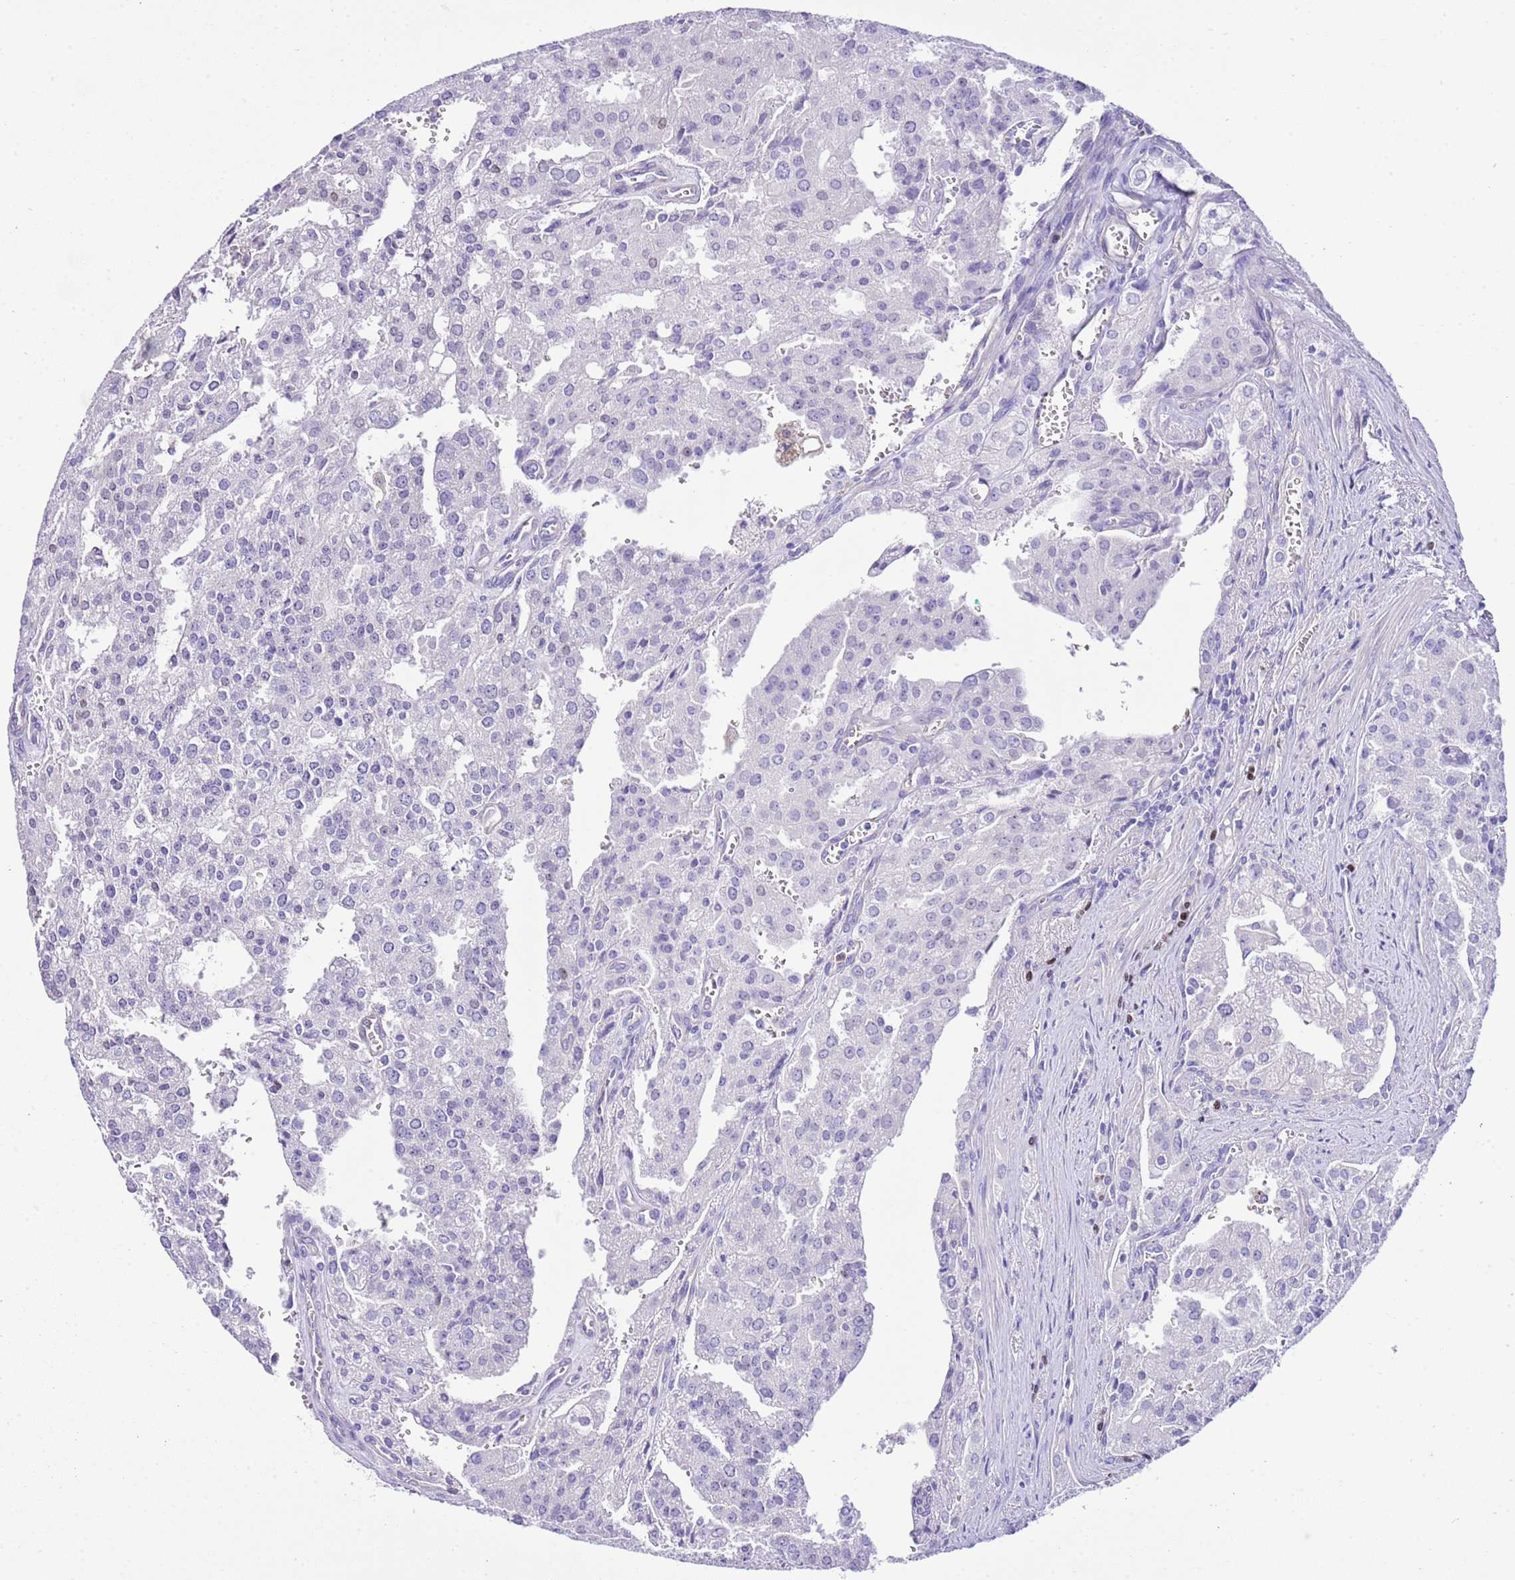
{"staining": {"intensity": "negative", "quantity": "none", "location": "none"}, "tissue": "prostate cancer", "cell_type": "Tumor cells", "image_type": "cancer", "snomed": [{"axis": "morphology", "description": "Adenocarcinoma, High grade"}, {"axis": "topography", "description": "Prostate"}], "caption": "Immunohistochemistry (IHC) of prostate cancer (adenocarcinoma (high-grade)) displays no expression in tumor cells.", "gene": "BHLHA15", "patient": {"sex": "male", "age": 68}}